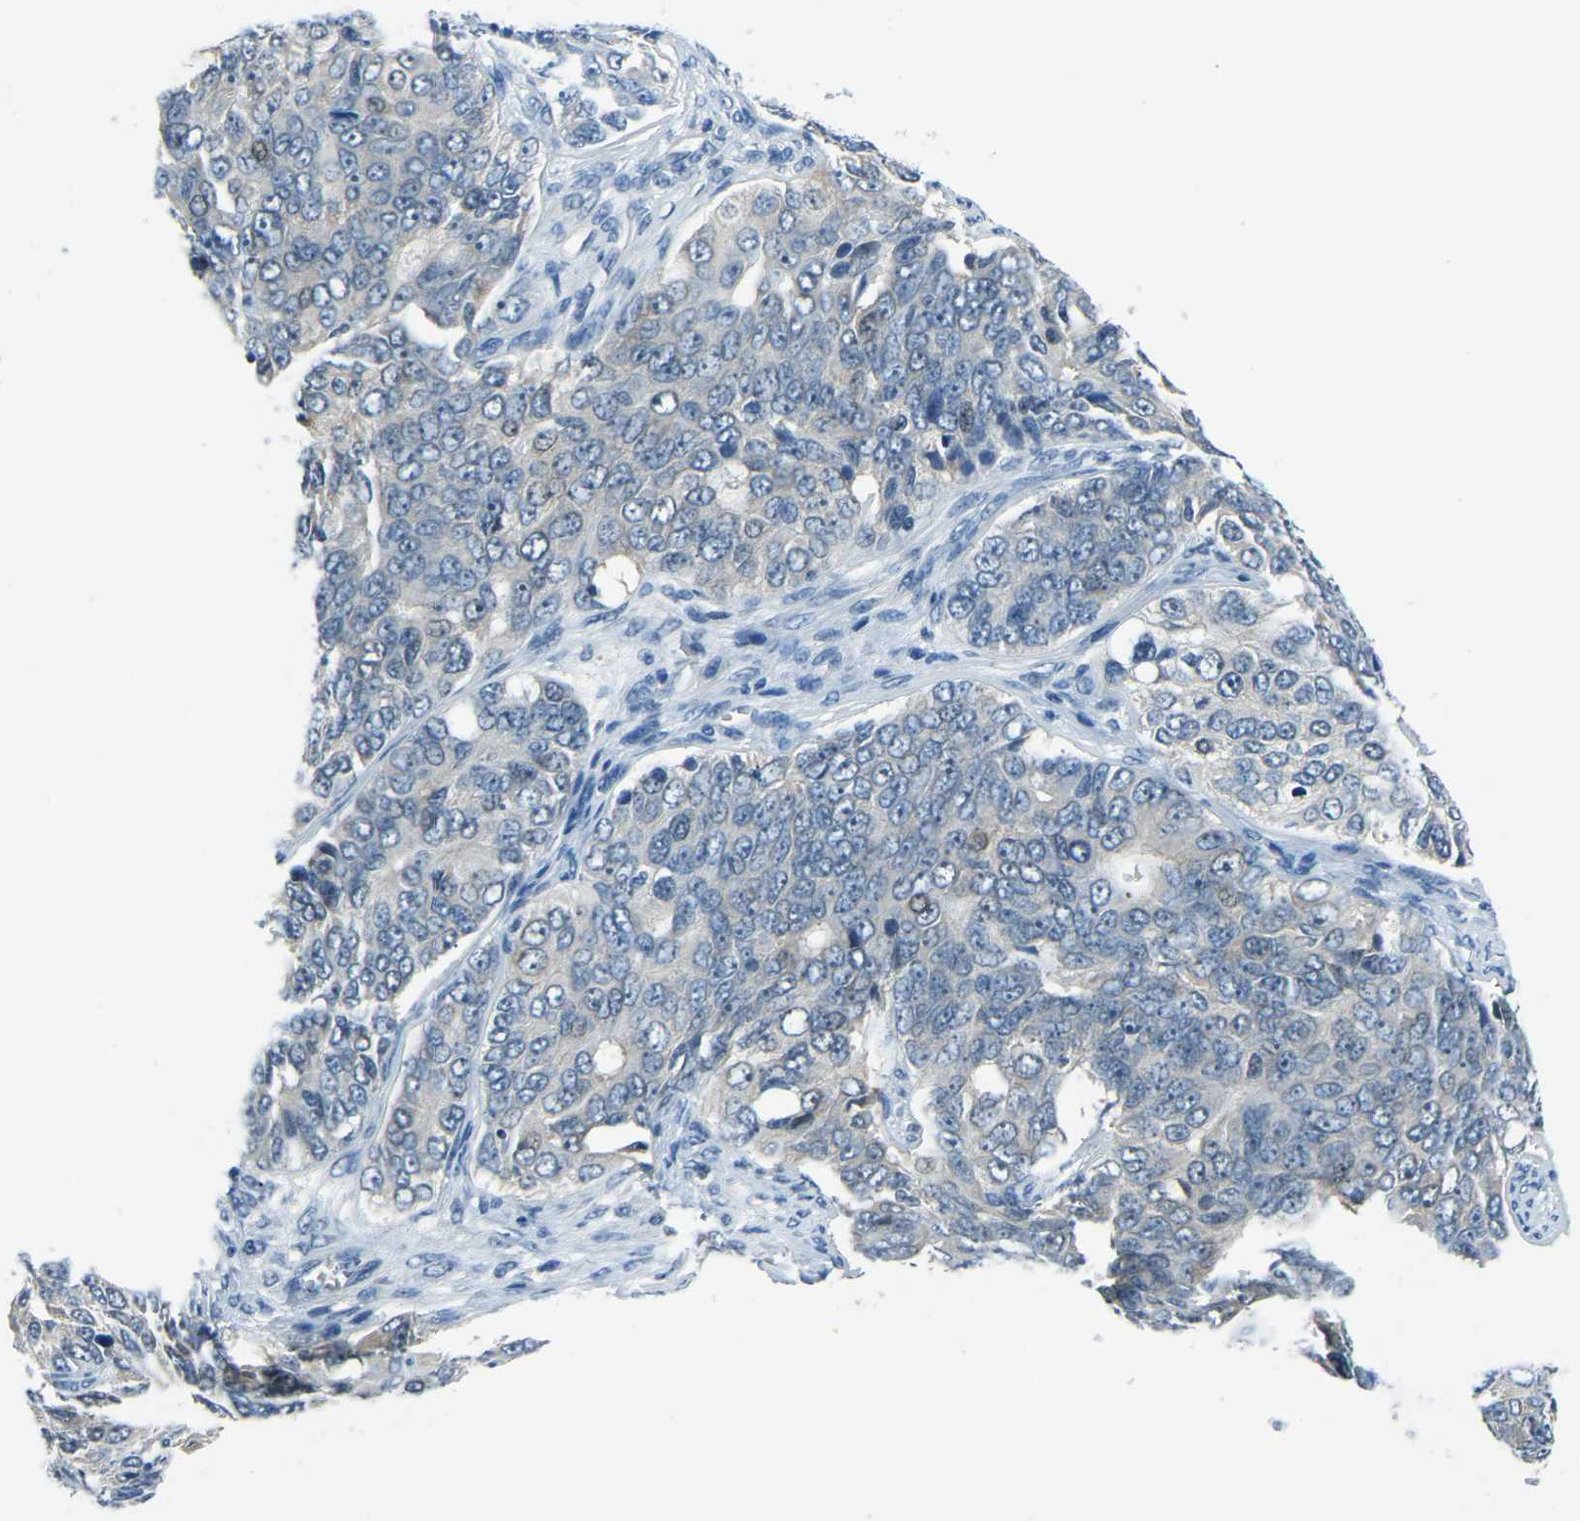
{"staining": {"intensity": "negative", "quantity": "none", "location": "none"}, "tissue": "ovarian cancer", "cell_type": "Tumor cells", "image_type": "cancer", "snomed": [{"axis": "morphology", "description": "Carcinoma, endometroid"}, {"axis": "topography", "description": "Ovary"}], "caption": "An image of human ovarian cancer is negative for staining in tumor cells.", "gene": "RRP1", "patient": {"sex": "female", "age": 51}}